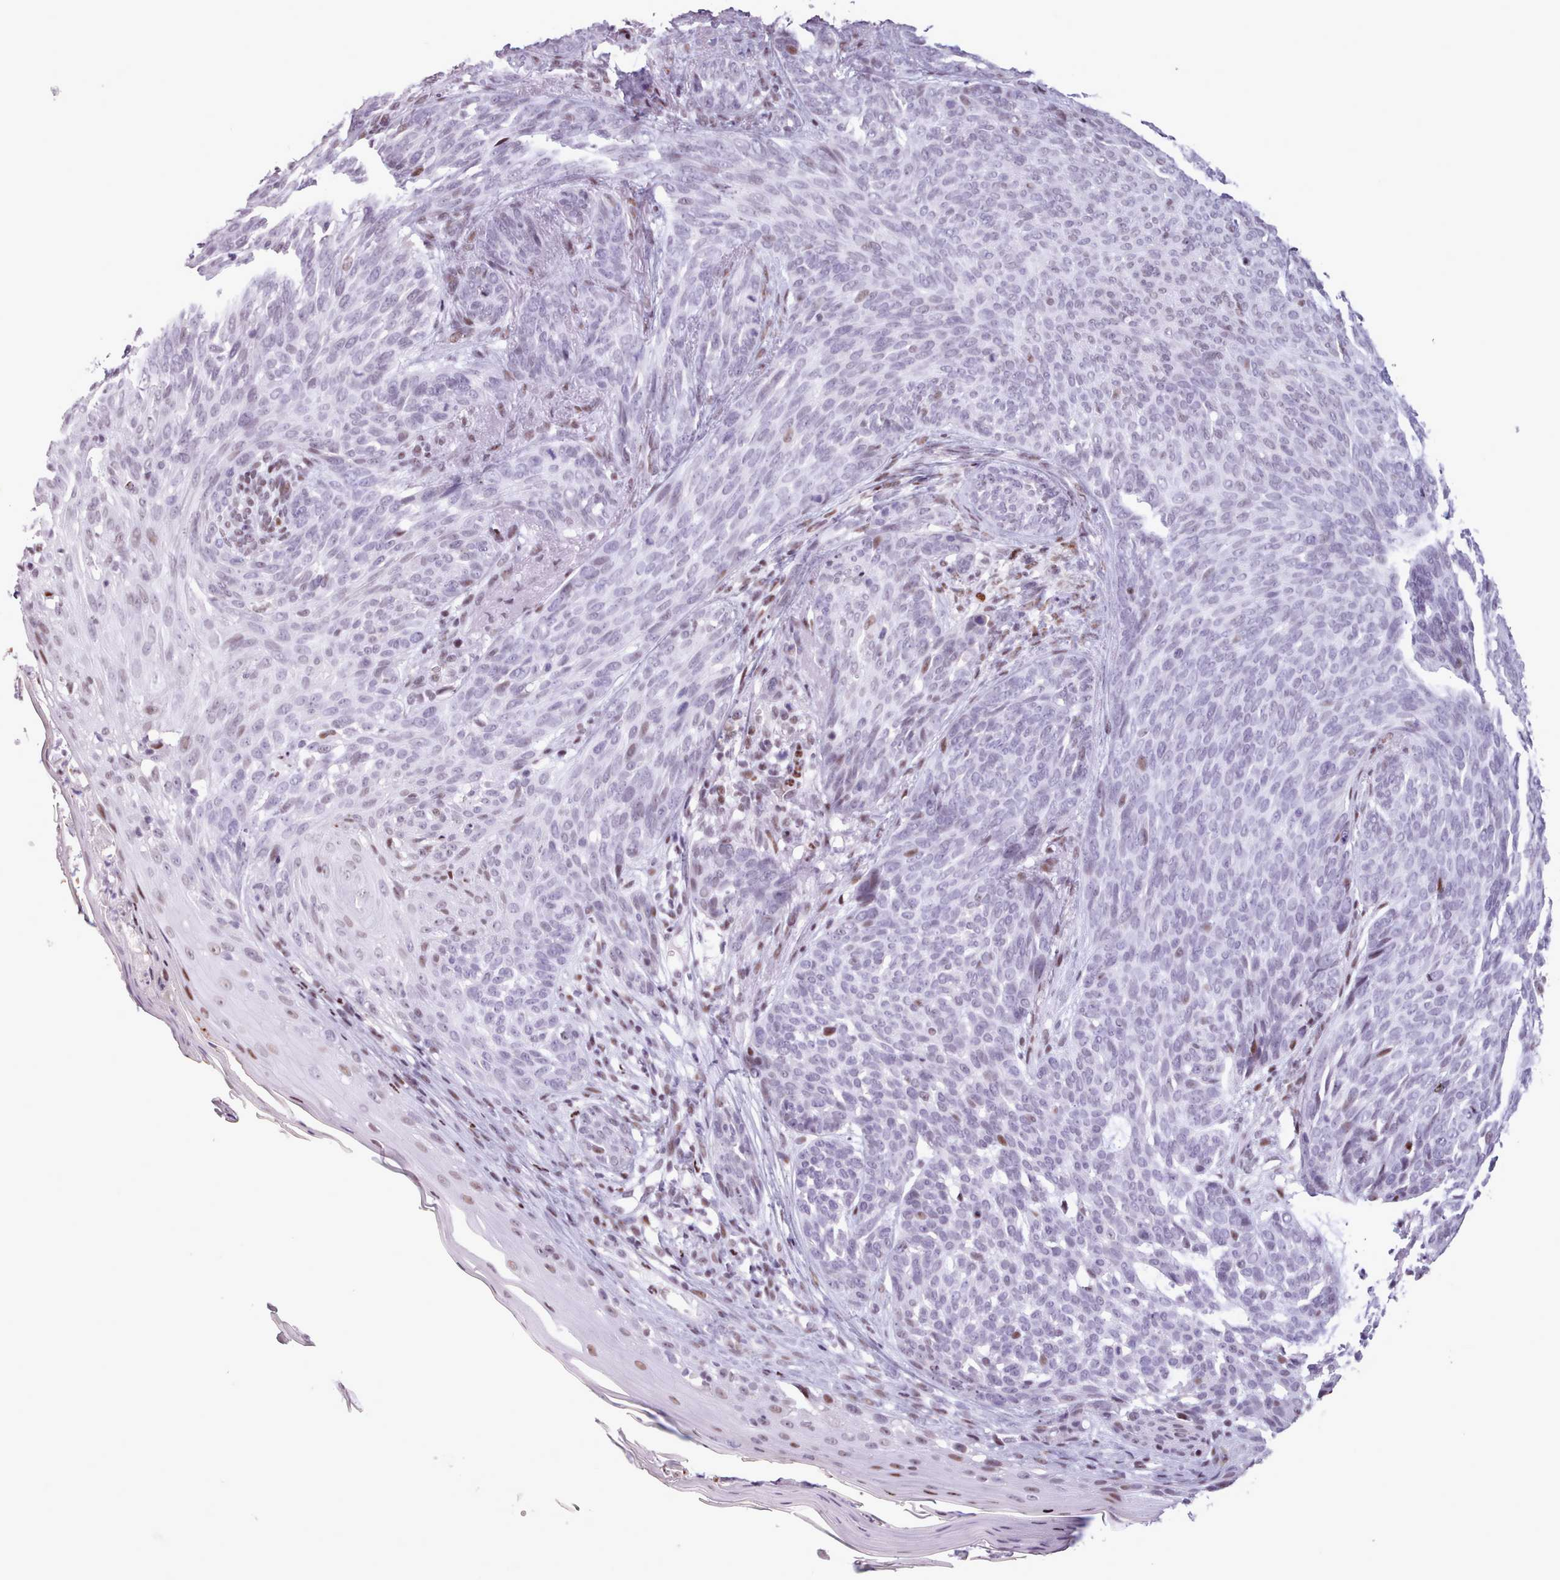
{"staining": {"intensity": "negative", "quantity": "none", "location": "none"}, "tissue": "skin cancer", "cell_type": "Tumor cells", "image_type": "cancer", "snomed": [{"axis": "morphology", "description": "Basal cell carcinoma"}, {"axis": "topography", "description": "Skin"}], "caption": "This is an immunohistochemistry (IHC) histopathology image of skin basal cell carcinoma. There is no staining in tumor cells.", "gene": "SRSF4", "patient": {"sex": "female", "age": 86}}